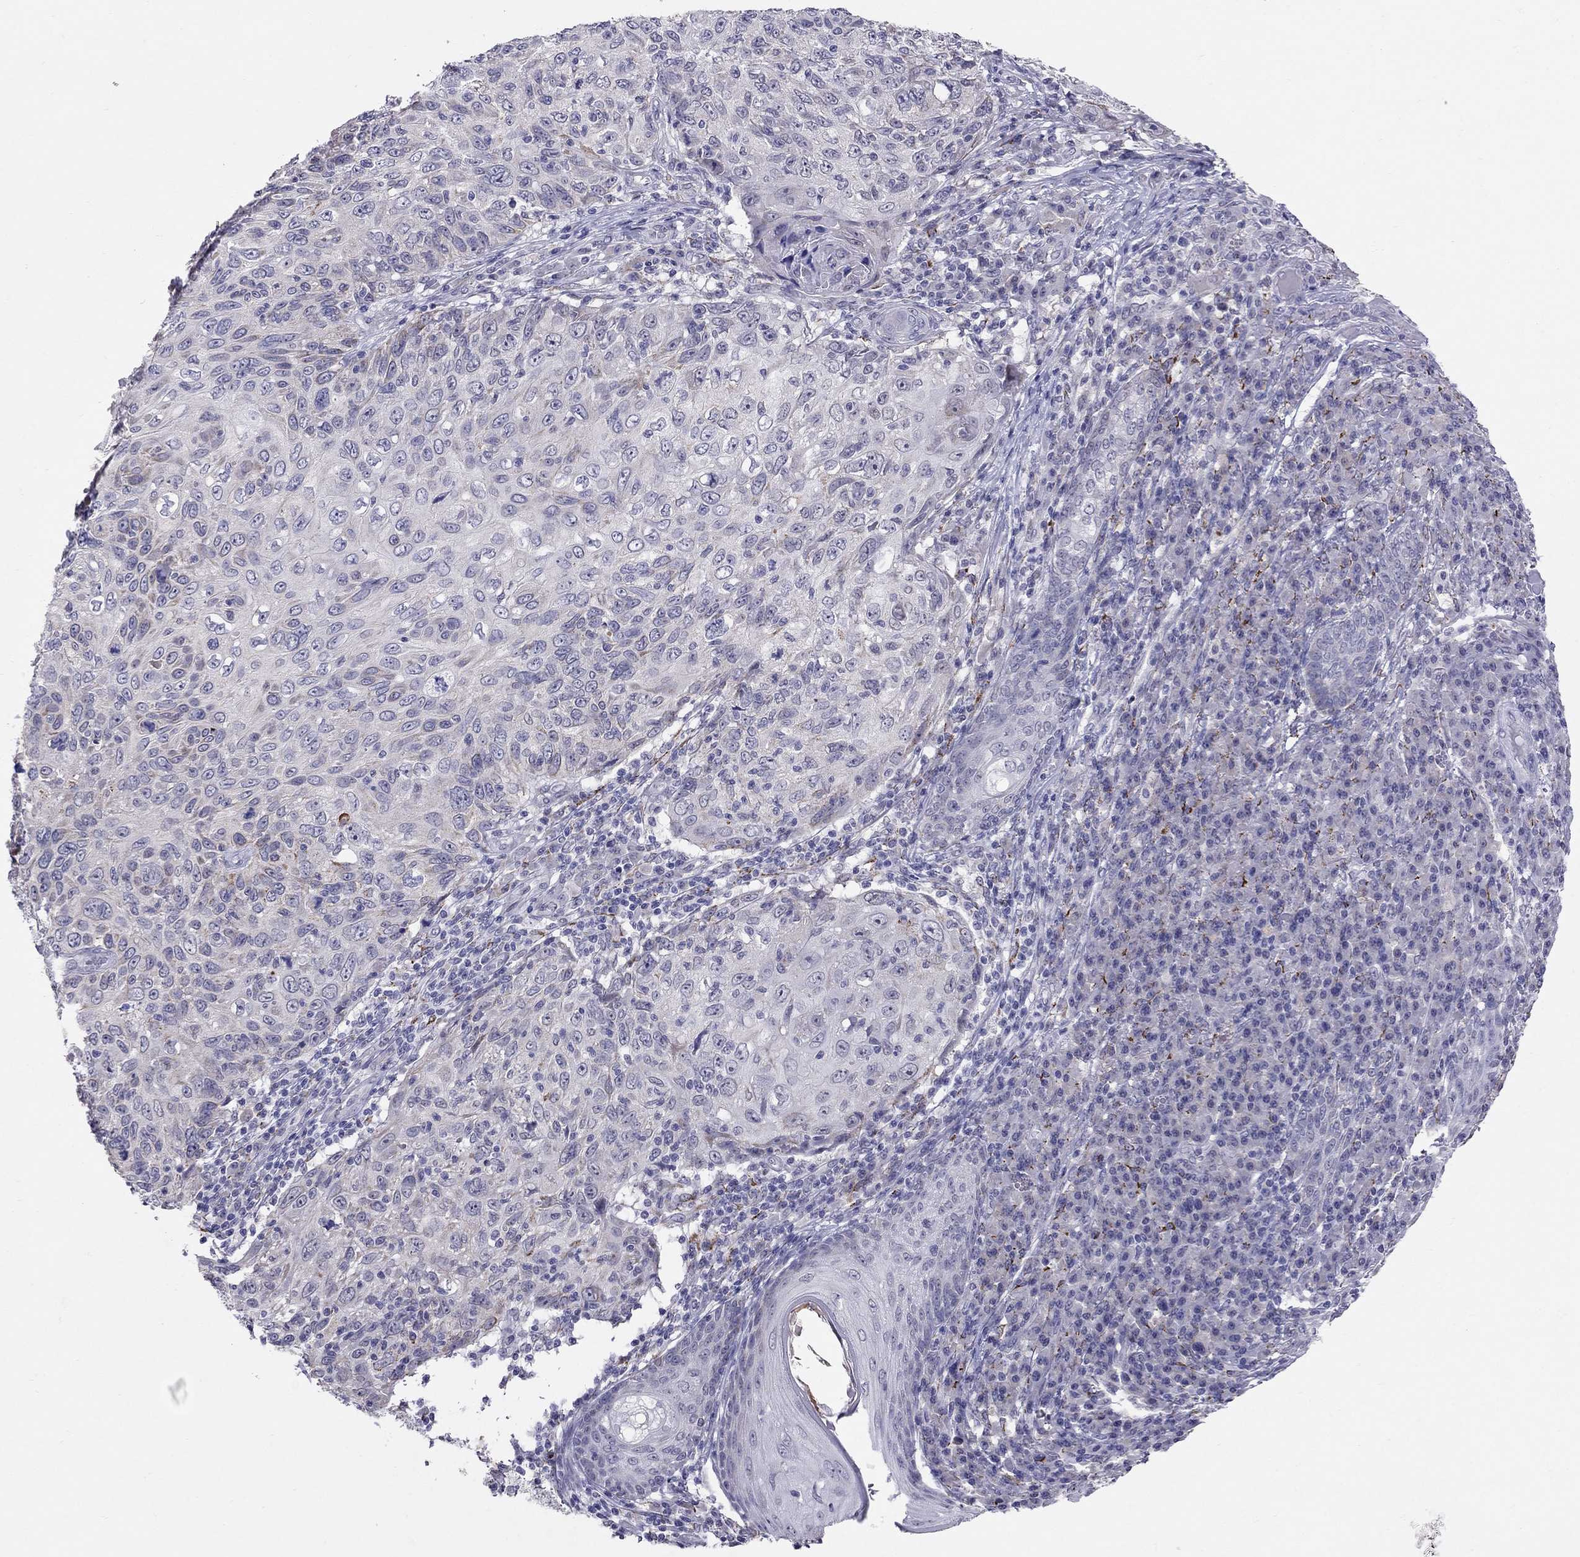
{"staining": {"intensity": "negative", "quantity": "none", "location": "none"}, "tissue": "skin cancer", "cell_type": "Tumor cells", "image_type": "cancer", "snomed": [{"axis": "morphology", "description": "Squamous cell carcinoma, NOS"}, {"axis": "topography", "description": "Skin"}], "caption": "A high-resolution histopathology image shows IHC staining of skin cancer, which shows no significant staining in tumor cells.", "gene": "MYO3B", "patient": {"sex": "male", "age": 92}}